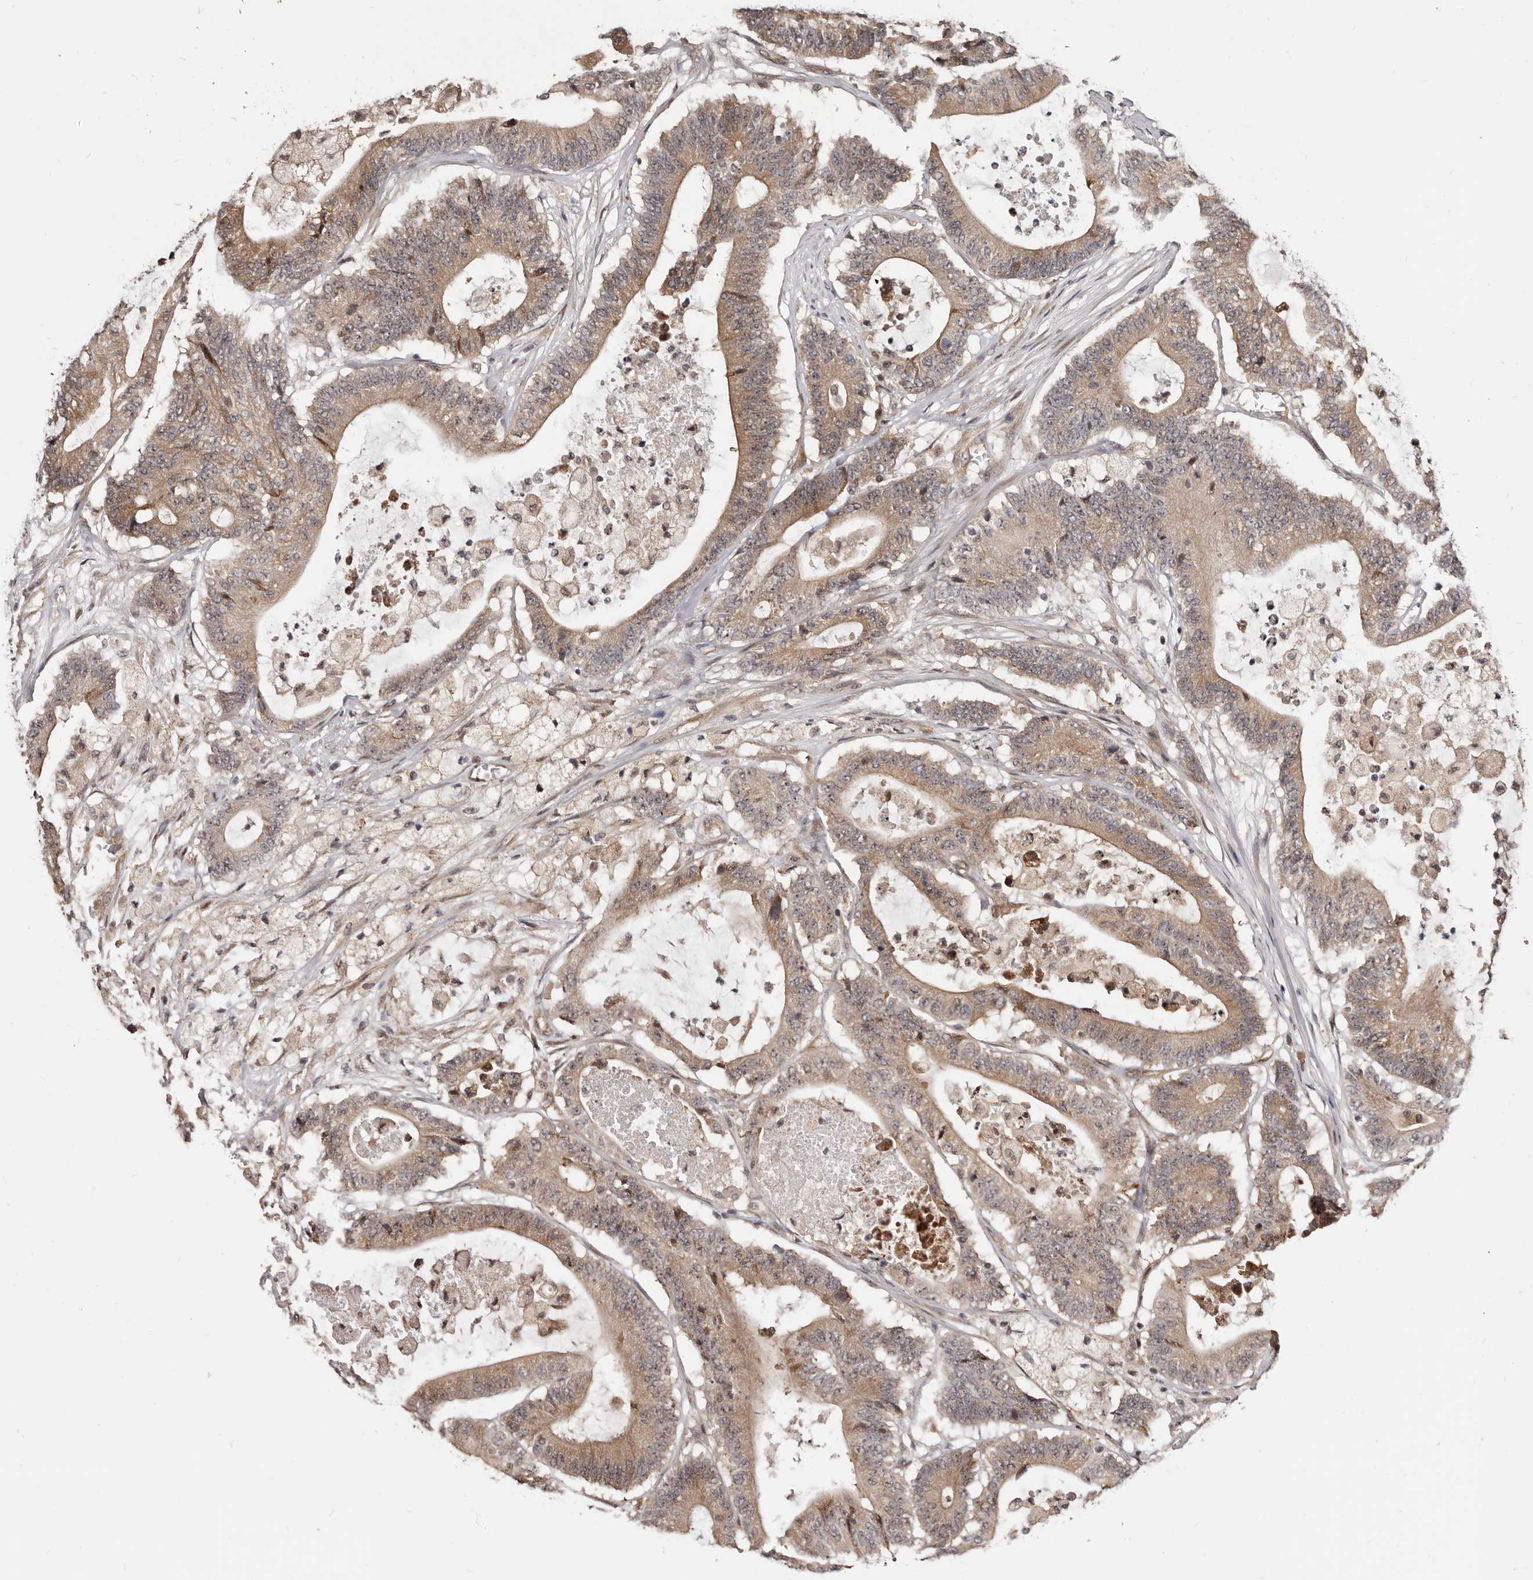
{"staining": {"intensity": "moderate", "quantity": ">75%", "location": "cytoplasmic/membranous,nuclear"}, "tissue": "colorectal cancer", "cell_type": "Tumor cells", "image_type": "cancer", "snomed": [{"axis": "morphology", "description": "Adenocarcinoma, NOS"}, {"axis": "topography", "description": "Colon"}], "caption": "Colorectal adenocarcinoma stained with DAB (3,3'-diaminobenzidine) immunohistochemistry demonstrates medium levels of moderate cytoplasmic/membranous and nuclear expression in approximately >75% of tumor cells.", "gene": "NOL12", "patient": {"sex": "female", "age": 84}}